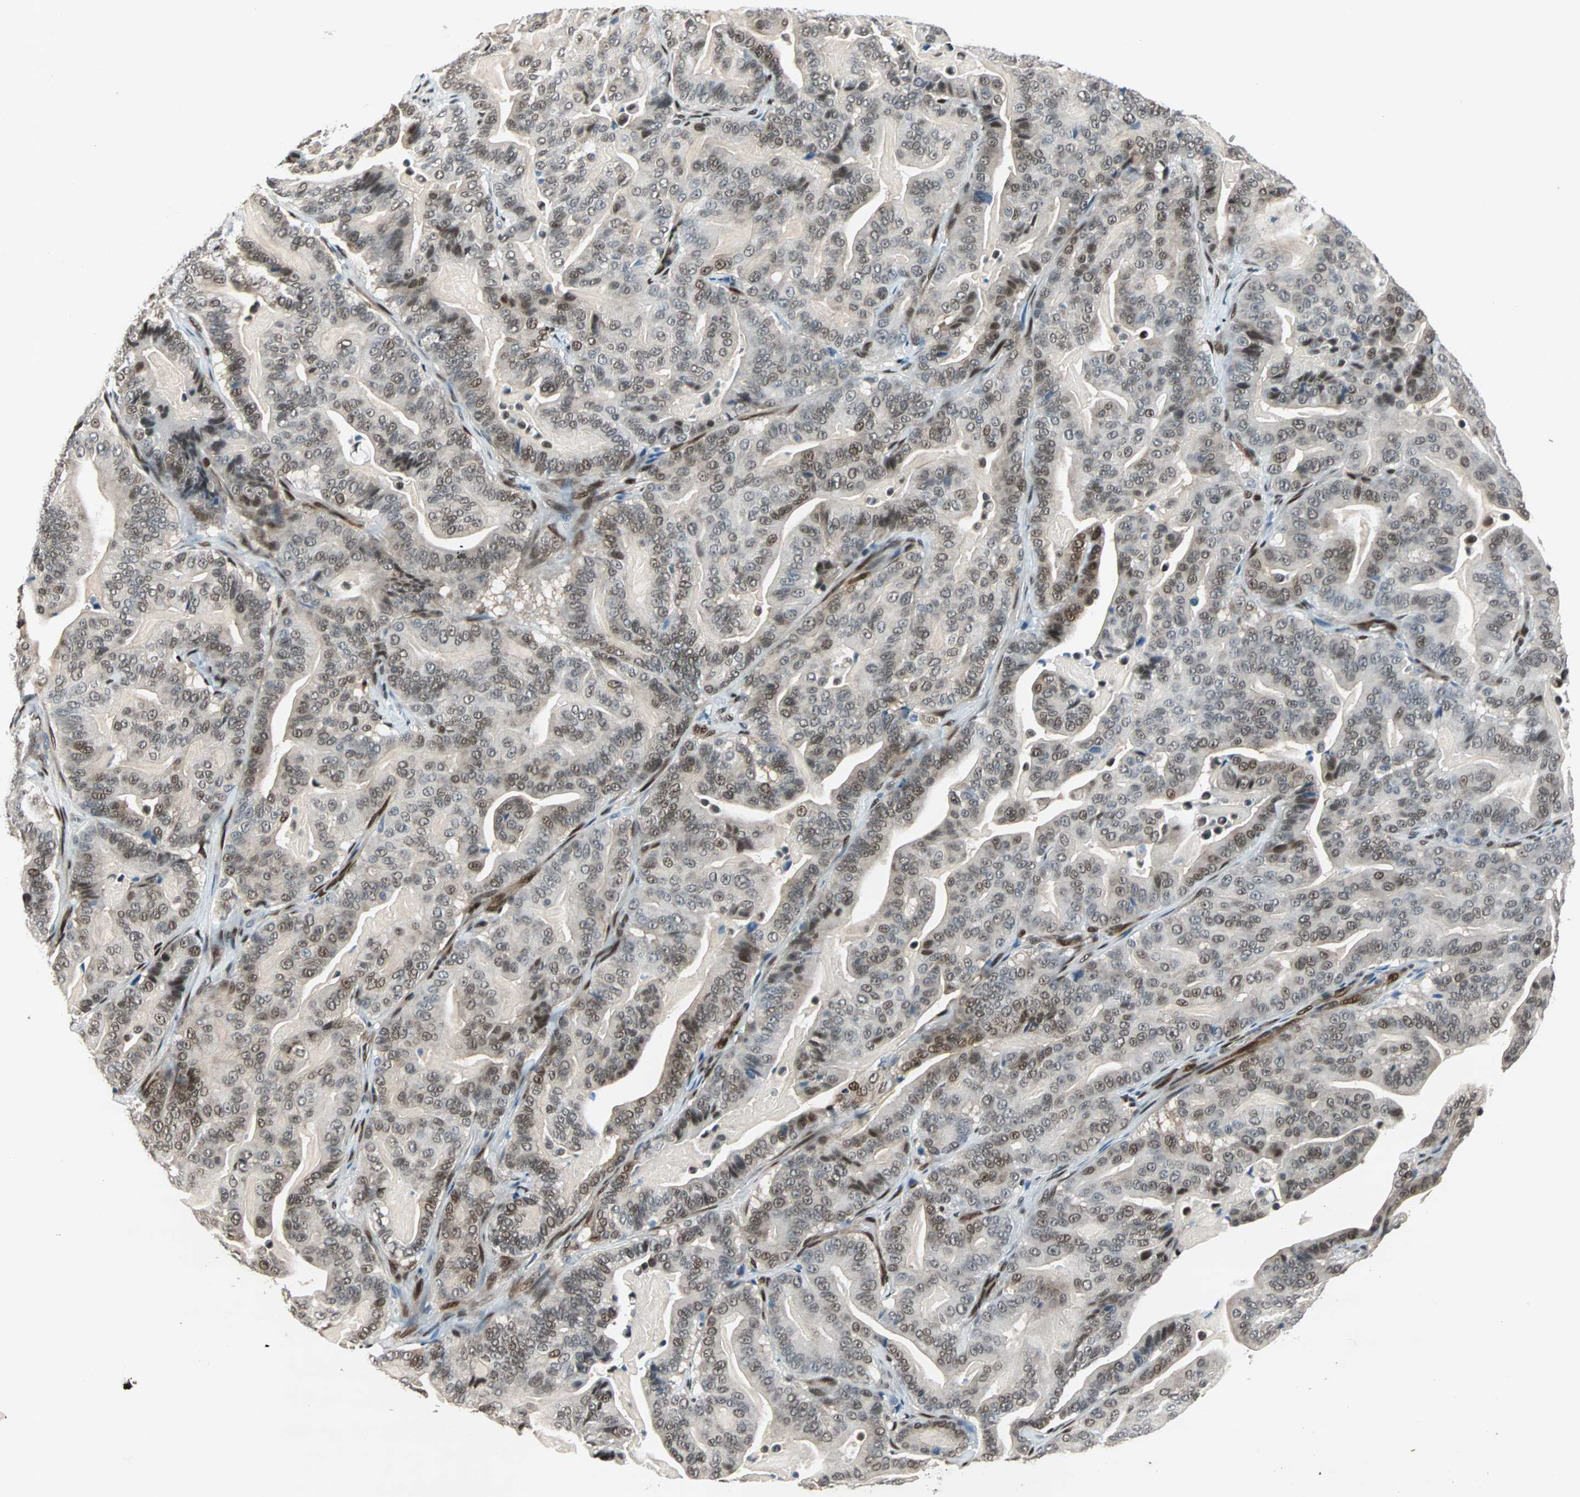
{"staining": {"intensity": "moderate", "quantity": ">75%", "location": "nuclear"}, "tissue": "pancreatic cancer", "cell_type": "Tumor cells", "image_type": "cancer", "snomed": [{"axis": "morphology", "description": "Adenocarcinoma, NOS"}, {"axis": "topography", "description": "Pancreas"}], "caption": "Human pancreatic cancer (adenocarcinoma) stained for a protein (brown) demonstrates moderate nuclear positive positivity in about >75% of tumor cells.", "gene": "WWTR1", "patient": {"sex": "male", "age": 63}}